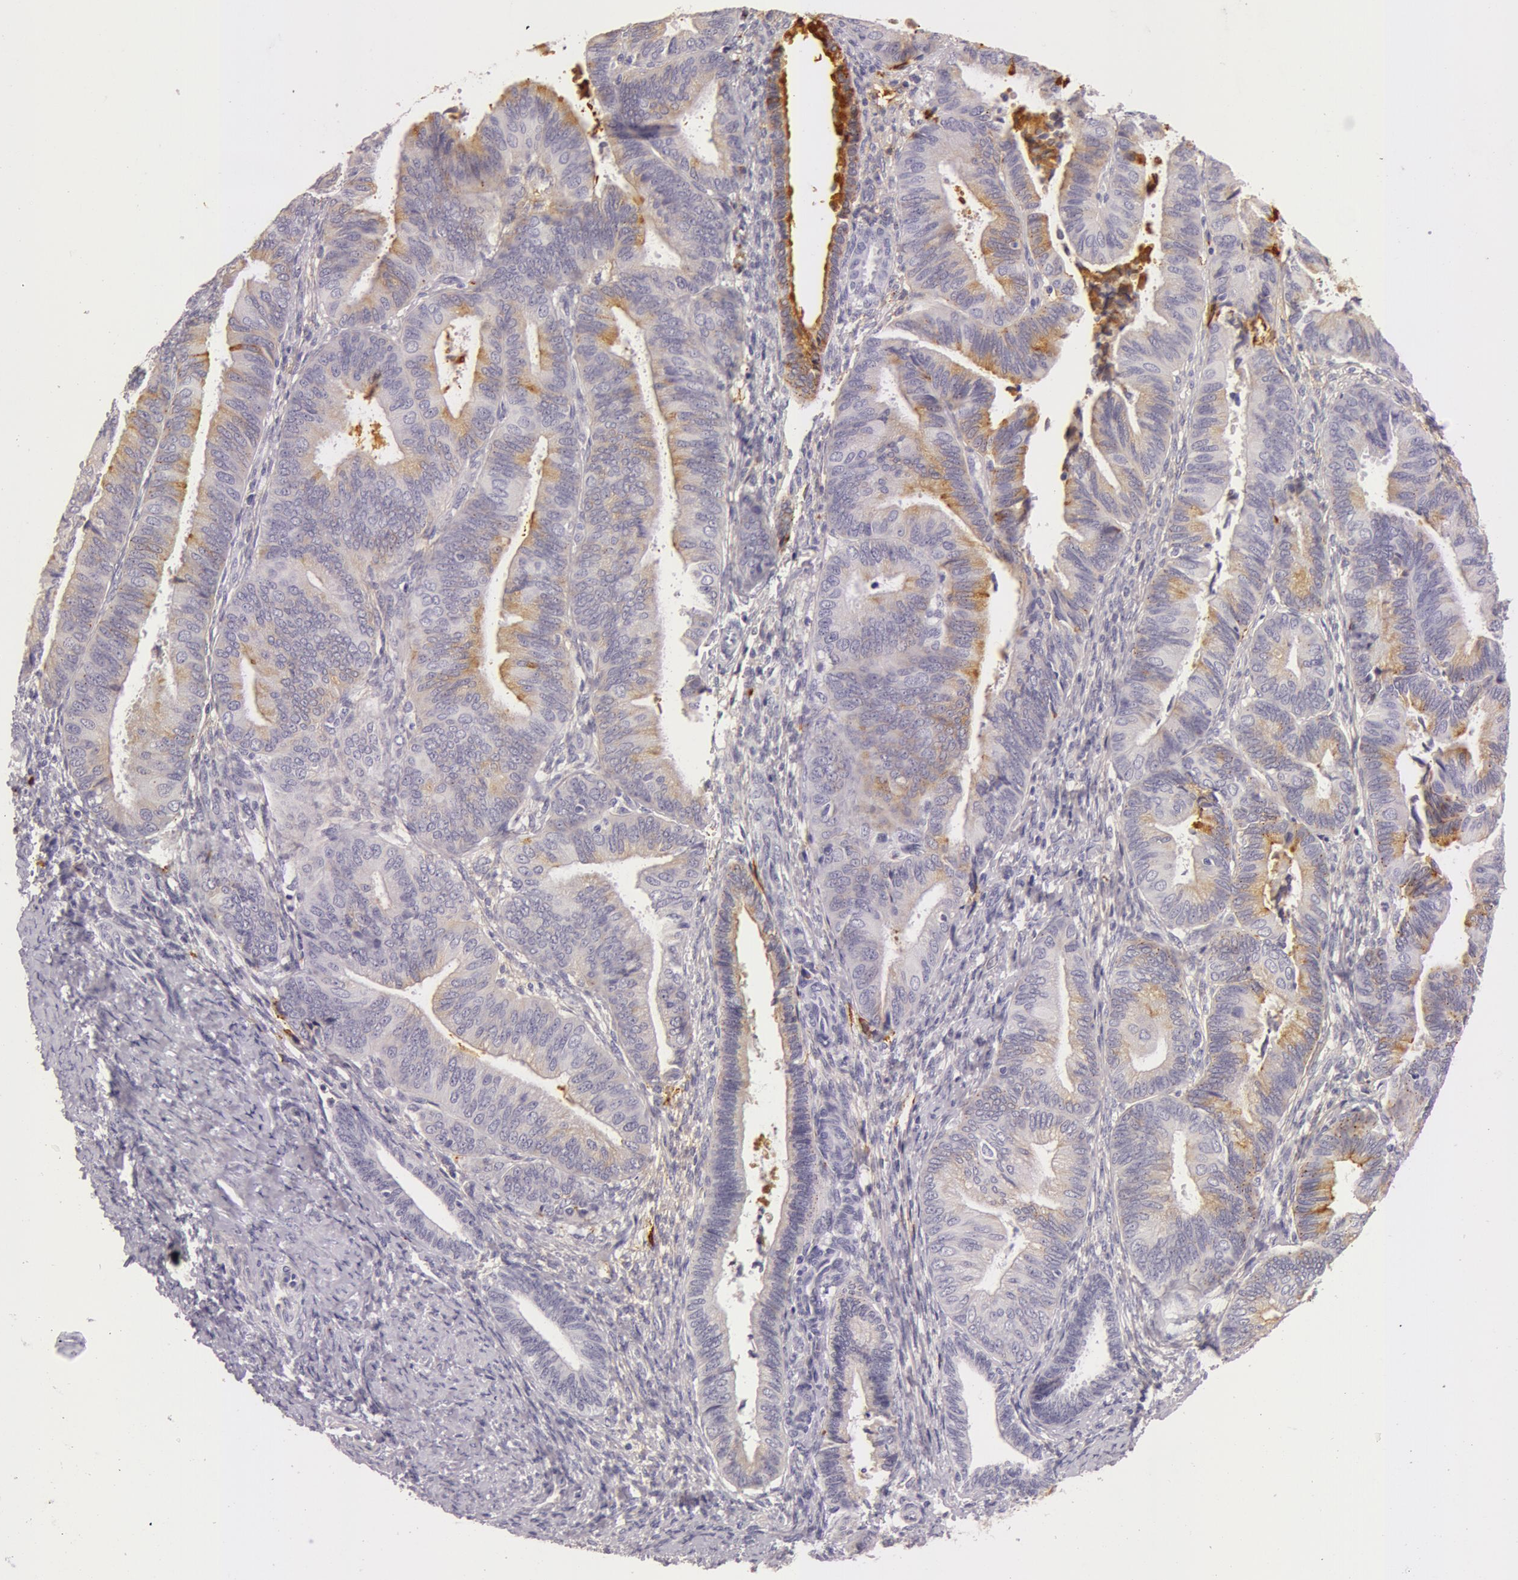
{"staining": {"intensity": "moderate", "quantity": "25%-75%", "location": "cytoplasmic/membranous"}, "tissue": "endometrial cancer", "cell_type": "Tumor cells", "image_type": "cancer", "snomed": [{"axis": "morphology", "description": "Adenocarcinoma, NOS"}, {"axis": "topography", "description": "Endometrium"}], "caption": "Tumor cells exhibit medium levels of moderate cytoplasmic/membranous expression in approximately 25%-75% of cells in endometrial adenocarcinoma. (brown staining indicates protein expression, while blue staining denotes nuclei).", "gene": "C4BPA", "patient": {"sex": "female", "age": 63}}